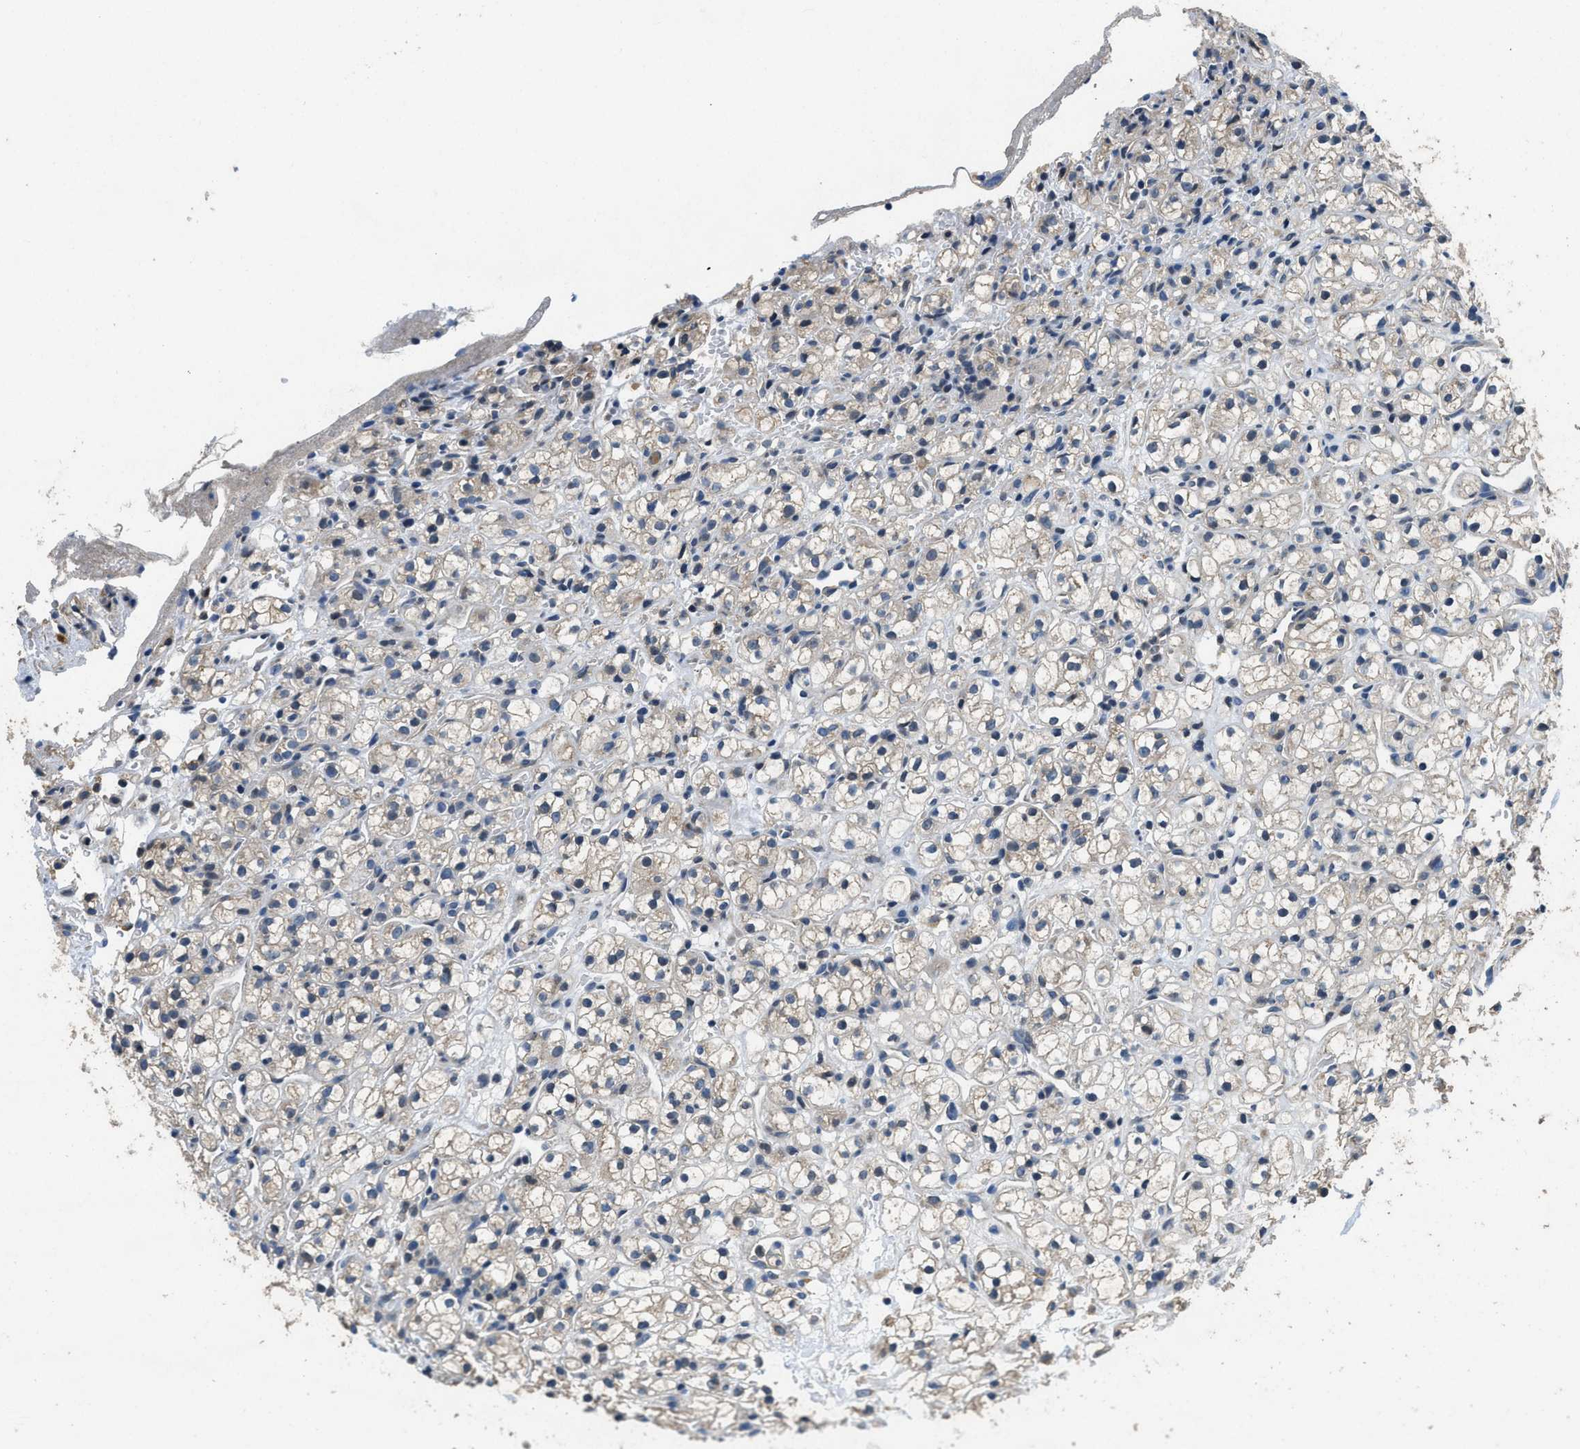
{"staining": {"intensity": "weak", "quantity": "25%-75%", "location": "cytoplasmic/membranous"}, "tissue": "renal cancer", "cell_type": "Tumor cells", "image_type": "cancer", "snomed": [{"axis": "morphology", "description": "Adenocarcinoma, NOS"}, {"axis": "topography", "description": "Kidney"}], "caption": "Renal adenocarcinoma stained with DAB IHC demonstrates low levels of weak cytoplasmic/membranous staining in approximately 25%-75% of tumor cells.", "gene": "SSH2", "patient": {"sex": "male", "age": 61}}